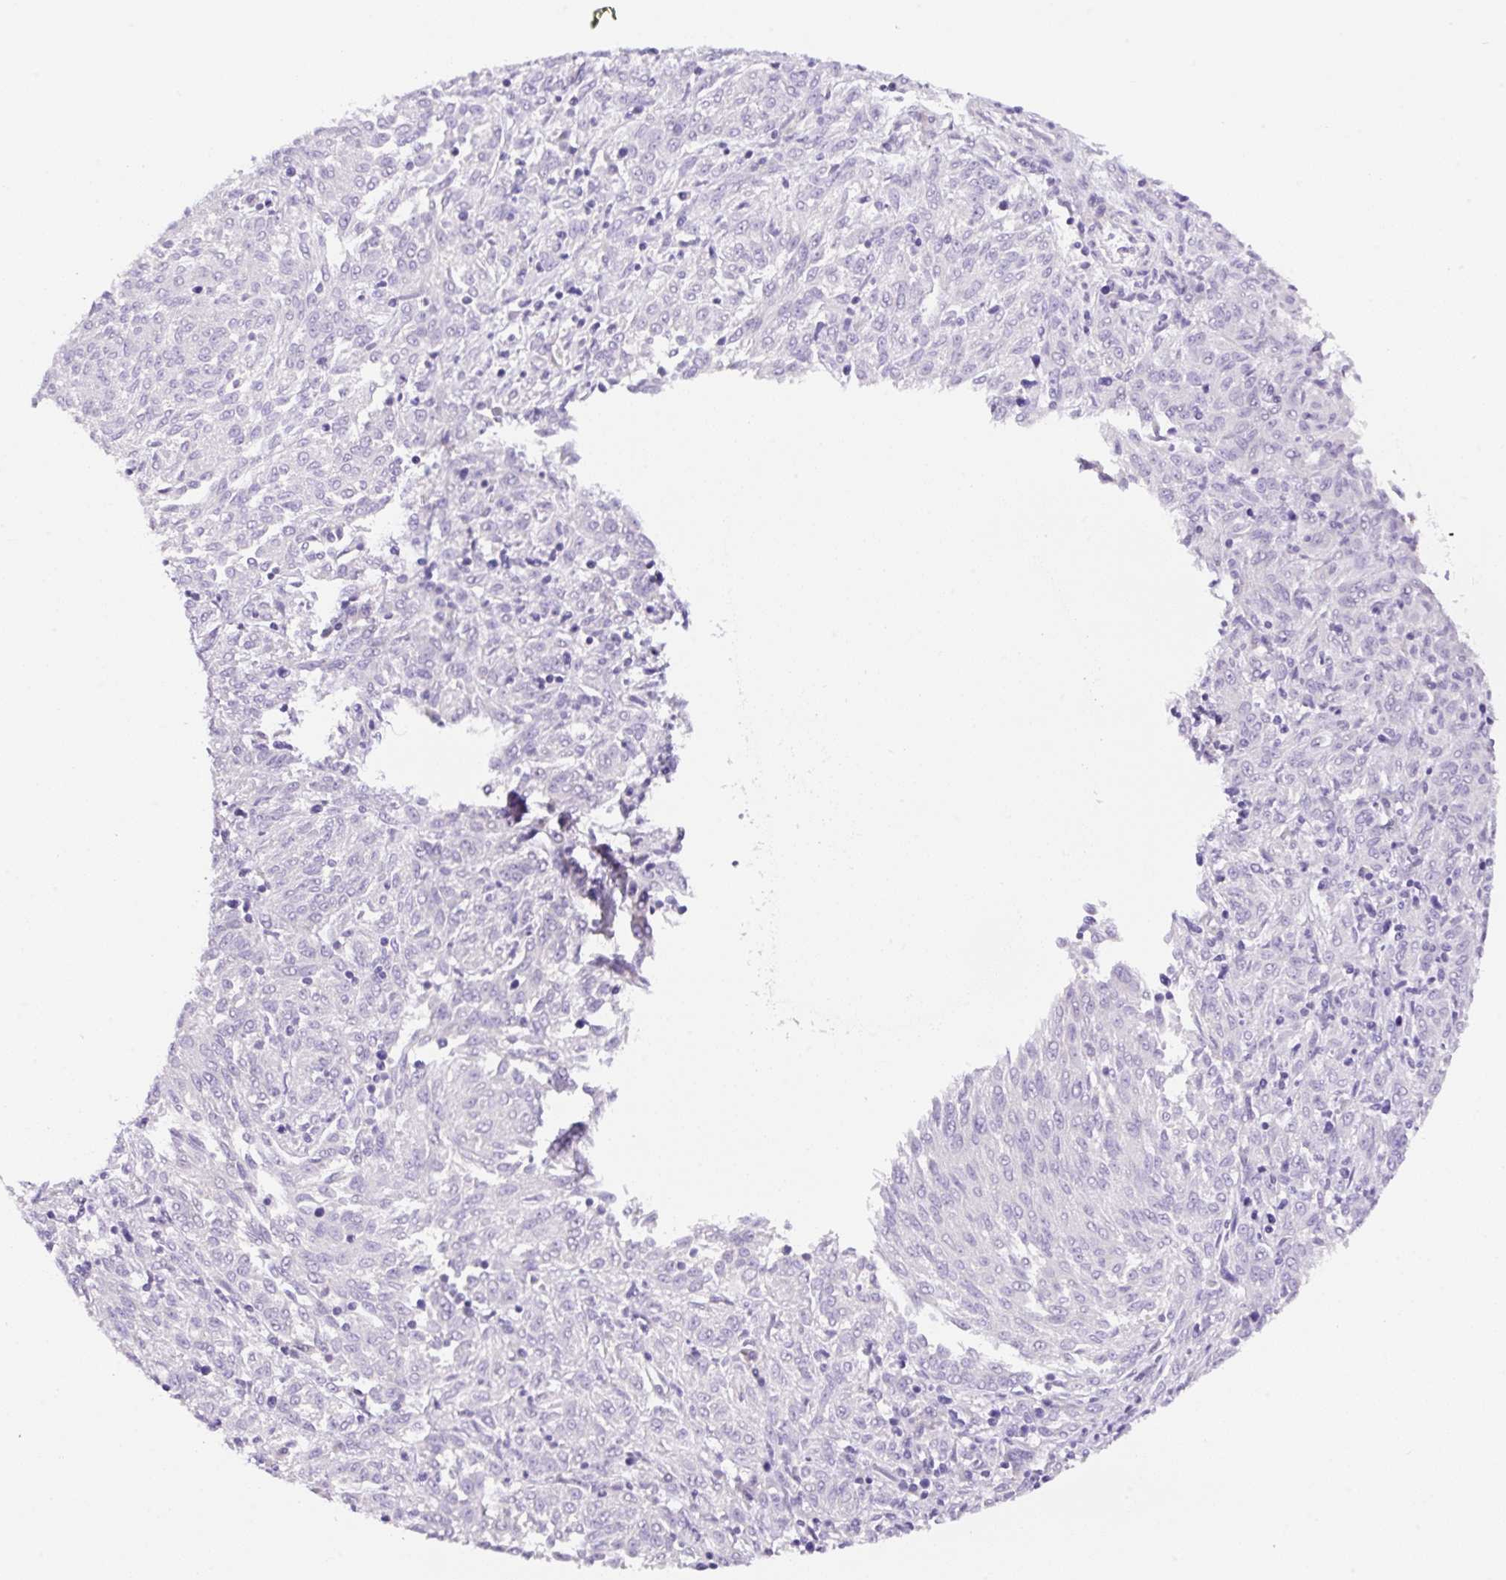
{"staining": {"intensity": "negative", "quantity": "none", "location": "none"}, "tissue": "melanoma", "cell_type": "Tumor cells", "image_type": "cancer", "snomed": [{"axis": "morphology", "description": "Malignant melanoma, NOS"}, {"axis": "topography", "description": "Skin"}], "caption": "Immunohistochemistry of melanoma exhibits no expression in tumor cells. The staining was performed using DAB to visualize the protein expression in brown, while the nuclei were stained in blue with hematoxylin (Magnification: 20x).", "gene": "CAMK2B", "patient": {"sex": "female", "age": 72}}